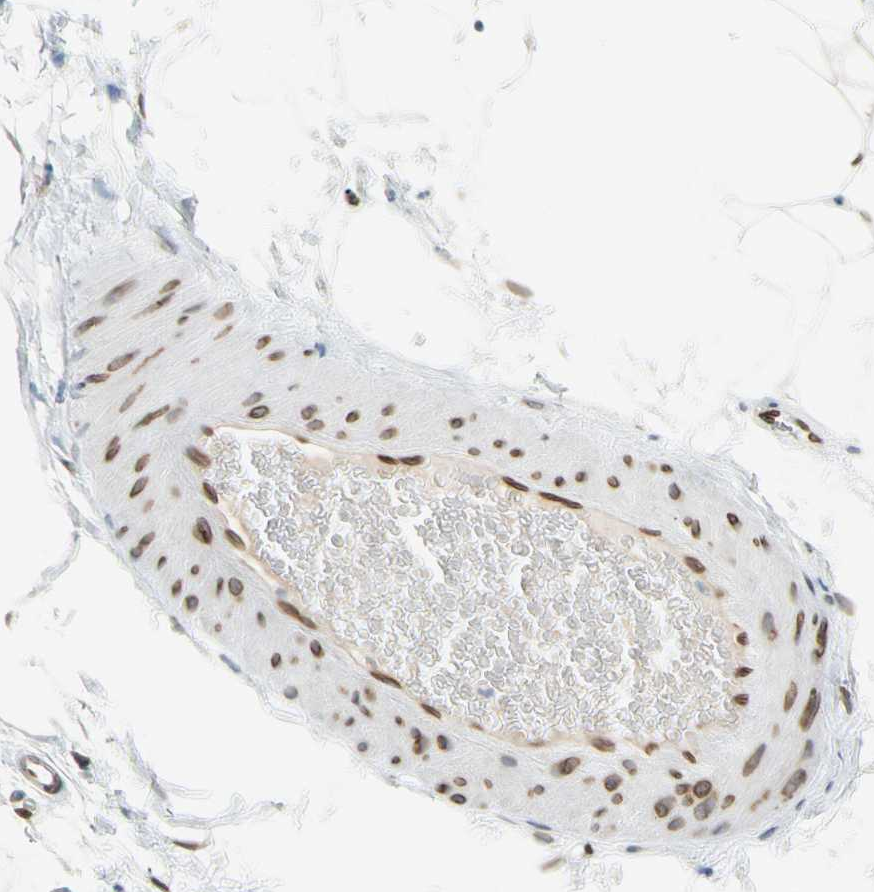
{"staining": {"intensity": "moderate", "quantity": ">75%", "location": "nuclear"}, "tissue": "adipose tissue", "cell_type": "Adipocytes", "image_type": "normal", "snomed": [{"axis": "morphology", "description": "Normal tissue, NOS"}, {"axis": "topography", "description": "Soft tissue"}], "caption": "Adipocytes reveal medium levels of moderate nuclear staining in approximately >75% of cells in unremarkable human adipose tissue.", "gene": "SUN1", "patient": {"sex": "male", "age": 72}}